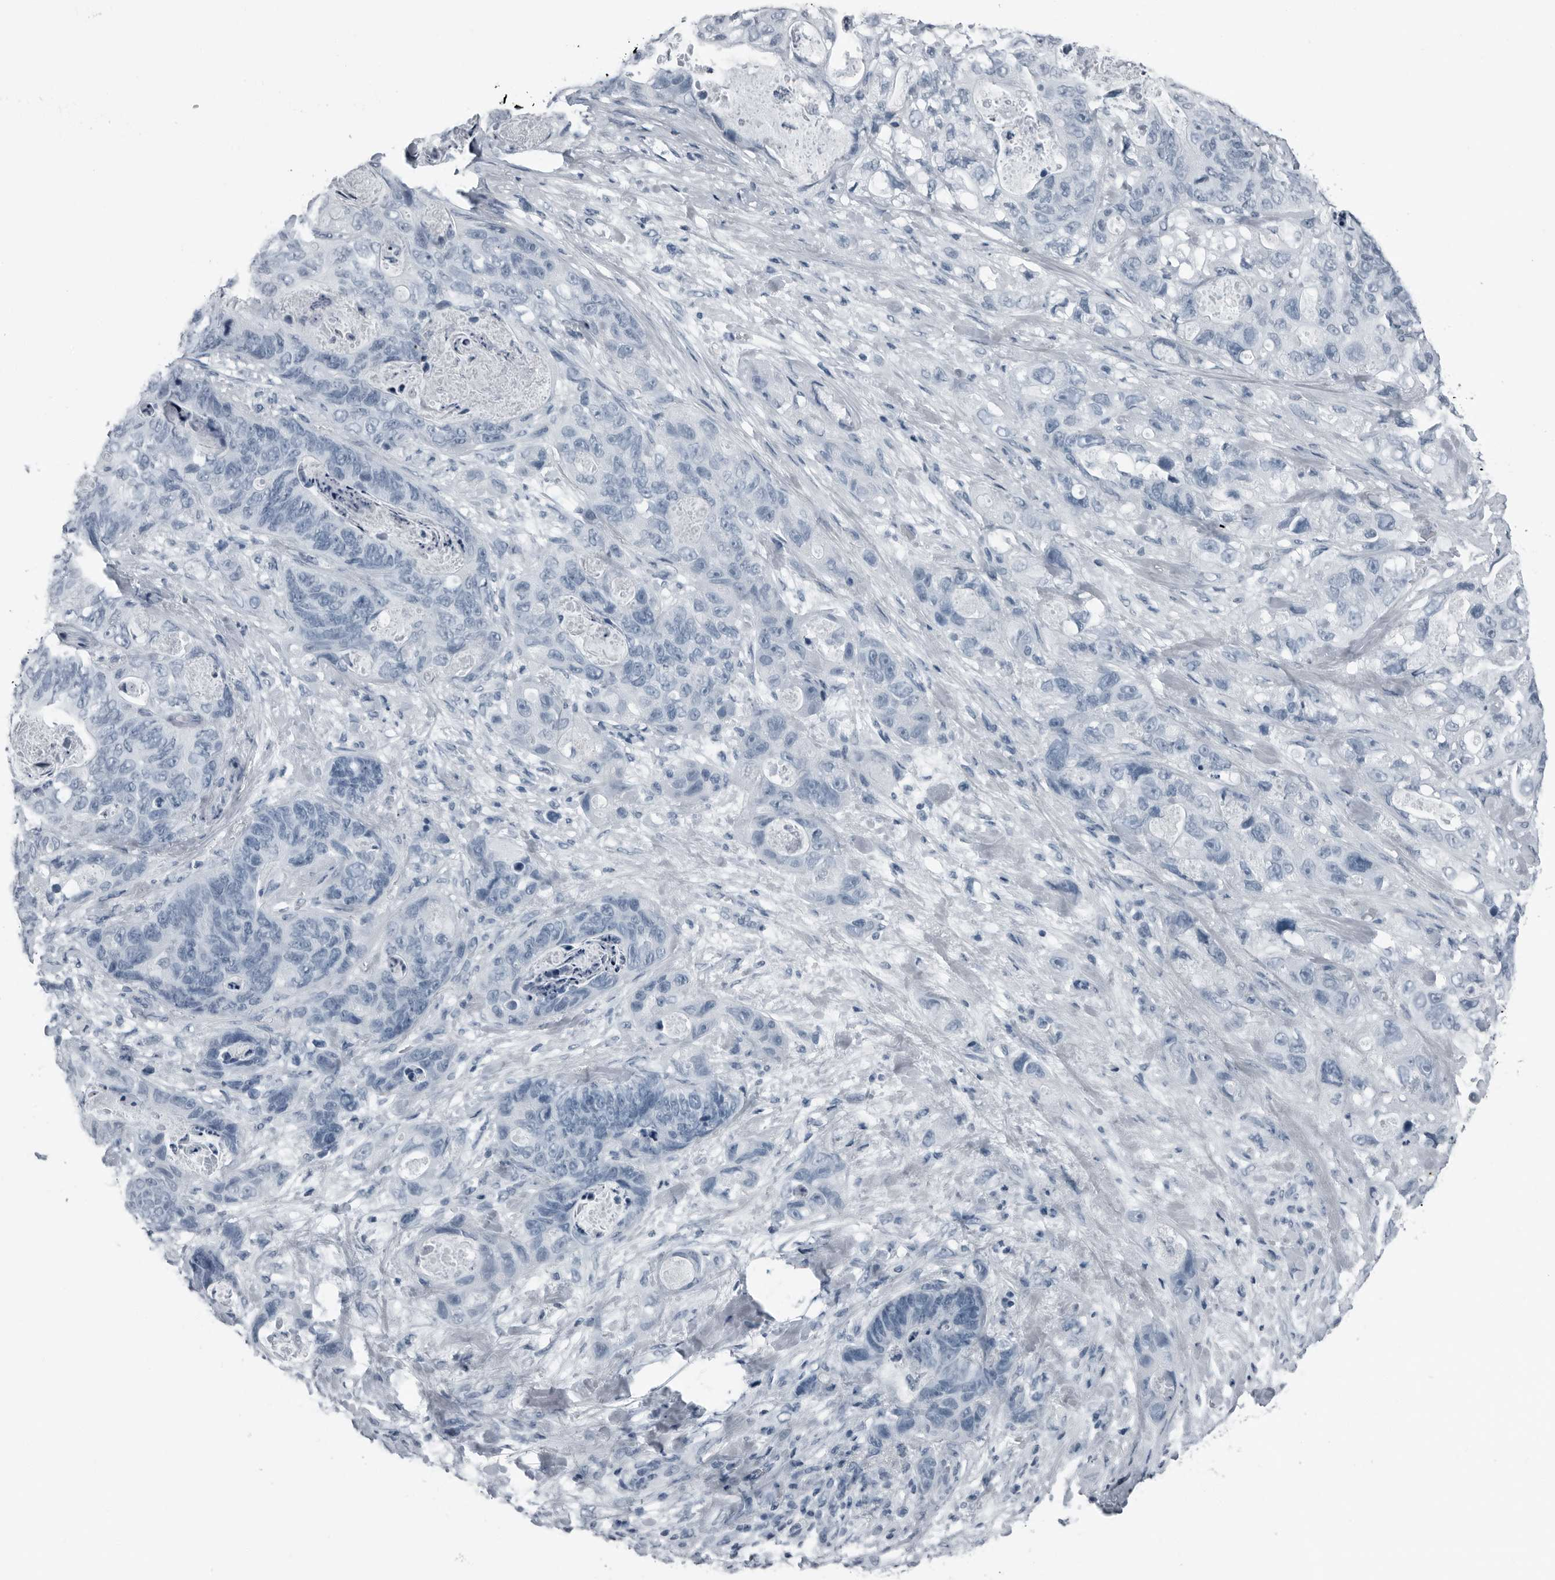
{"staining": {"intensity": "negative", "quantity": "none", "location": "none"}, "tissue": "stomach cancer", "cell_type": "Tumor cells", "image_type": "cancer", "snomed": [{"axis": "morphology", "description": "Normal tissue, NOS"}, {"axis": "morphology", "description": "Adenocarcinoma, NOS"}, {"axis": "topography", "description": "Stomach"}], "caption": "This is an IHC micrograph of human stomach cancer (adenocarcinoma). There is no positivity in tumor cells.", "gene": "PRSS1", "patient": {"sex": "female", "age": 89}}